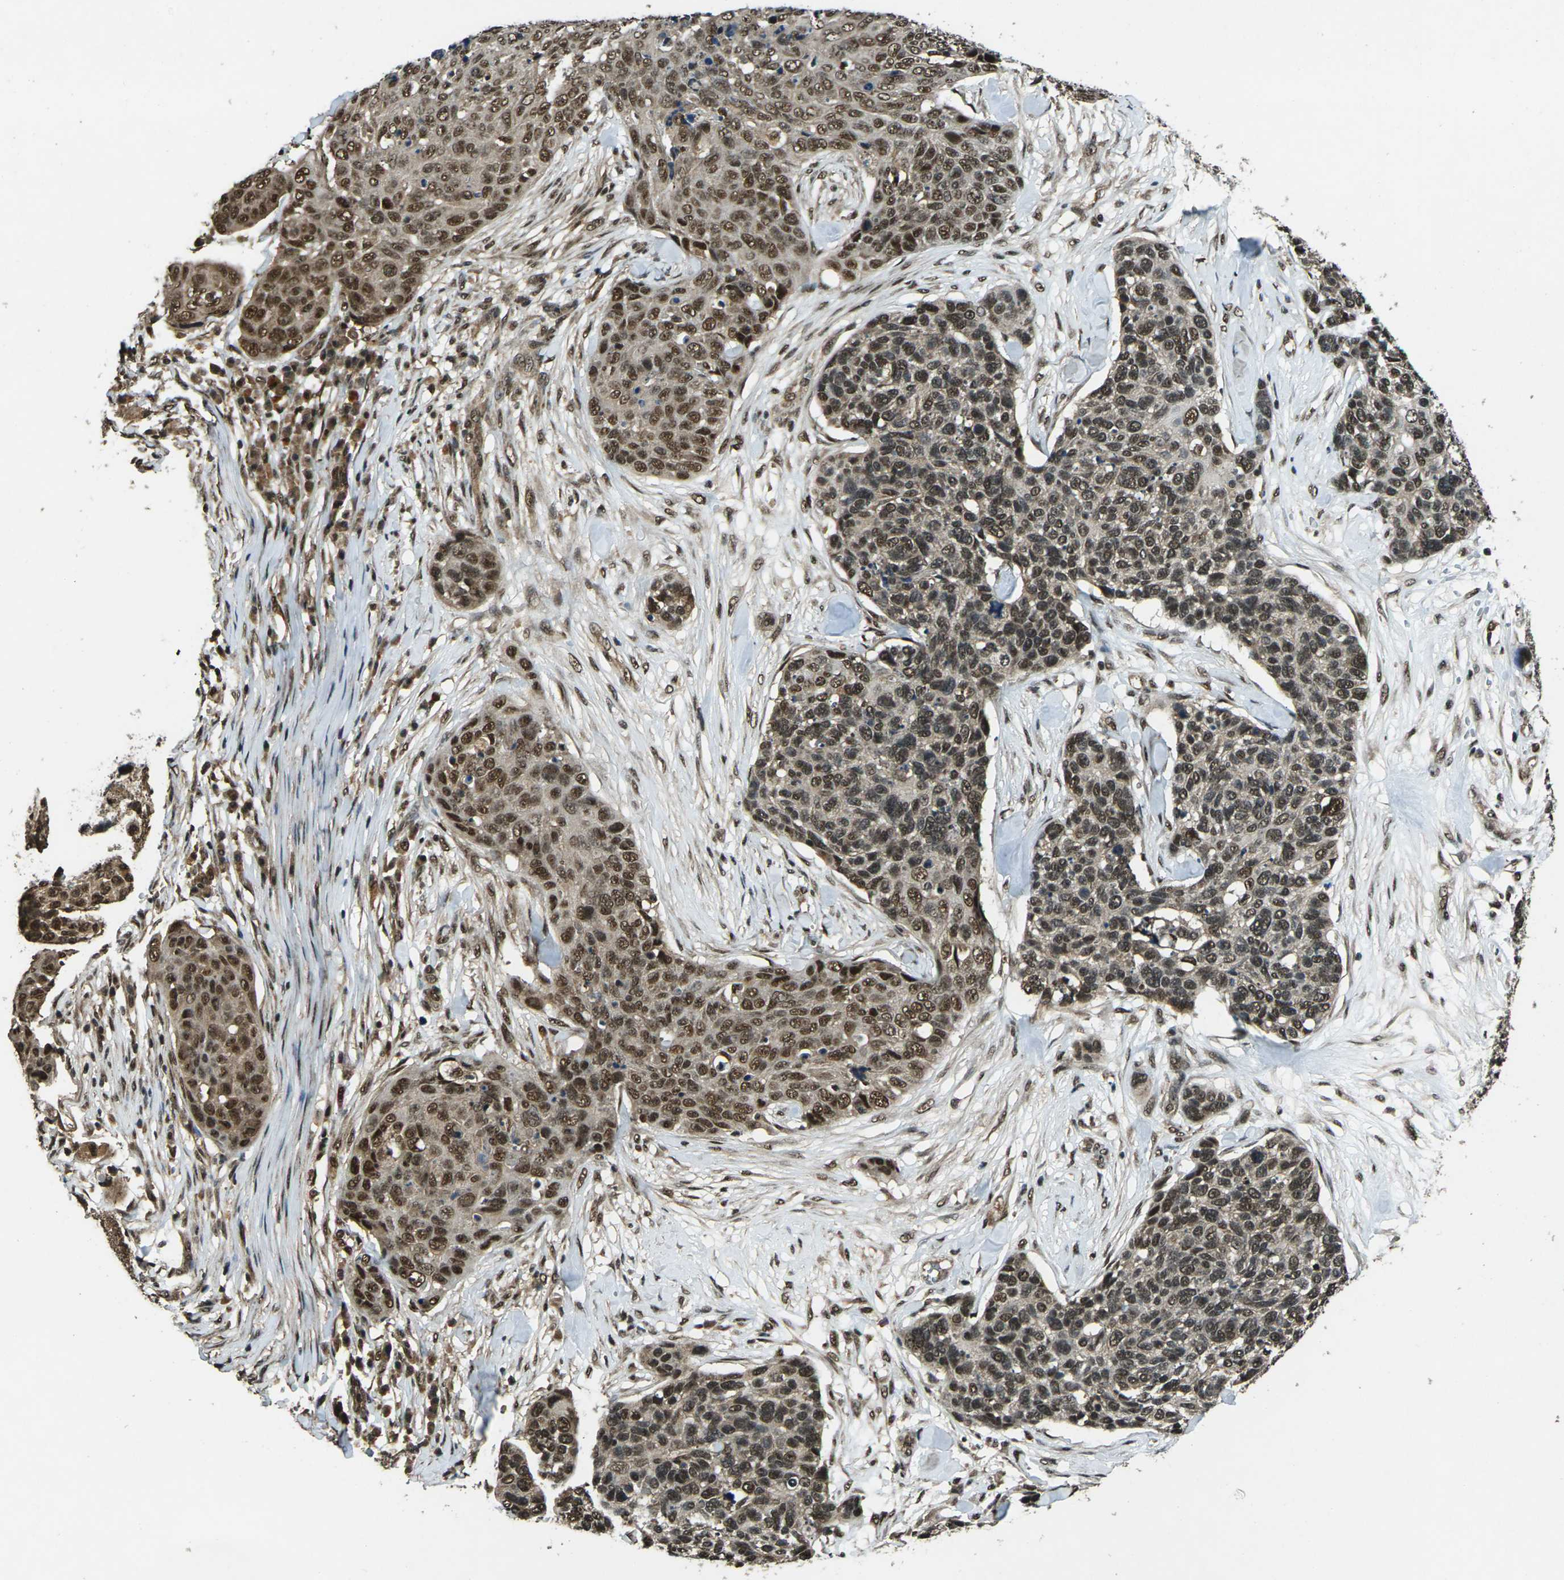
{"staining": {"intensity": "moderate", "quantity": ">75%", "location": "nuclear"}, "tissue": "skin cancer", "cell_type": "Tumor cells", "image_type": "cancer", "snomed": [{"axis": "morphology", "description": "Squamous cell carcinoma in situ, NOS"}, {"axis": "morphology", "description": "Squamous cell carcinoma, NOS"}, {"axis": "topography", "description": "Skin"}], "caption": "This is an image of IHC staining of skin squamous cell carcinoma, which shows moderate expression in the nuclear of tumor cells.", "gene": "NR4A2", "patient": {"sex": "male", "age": 93}}